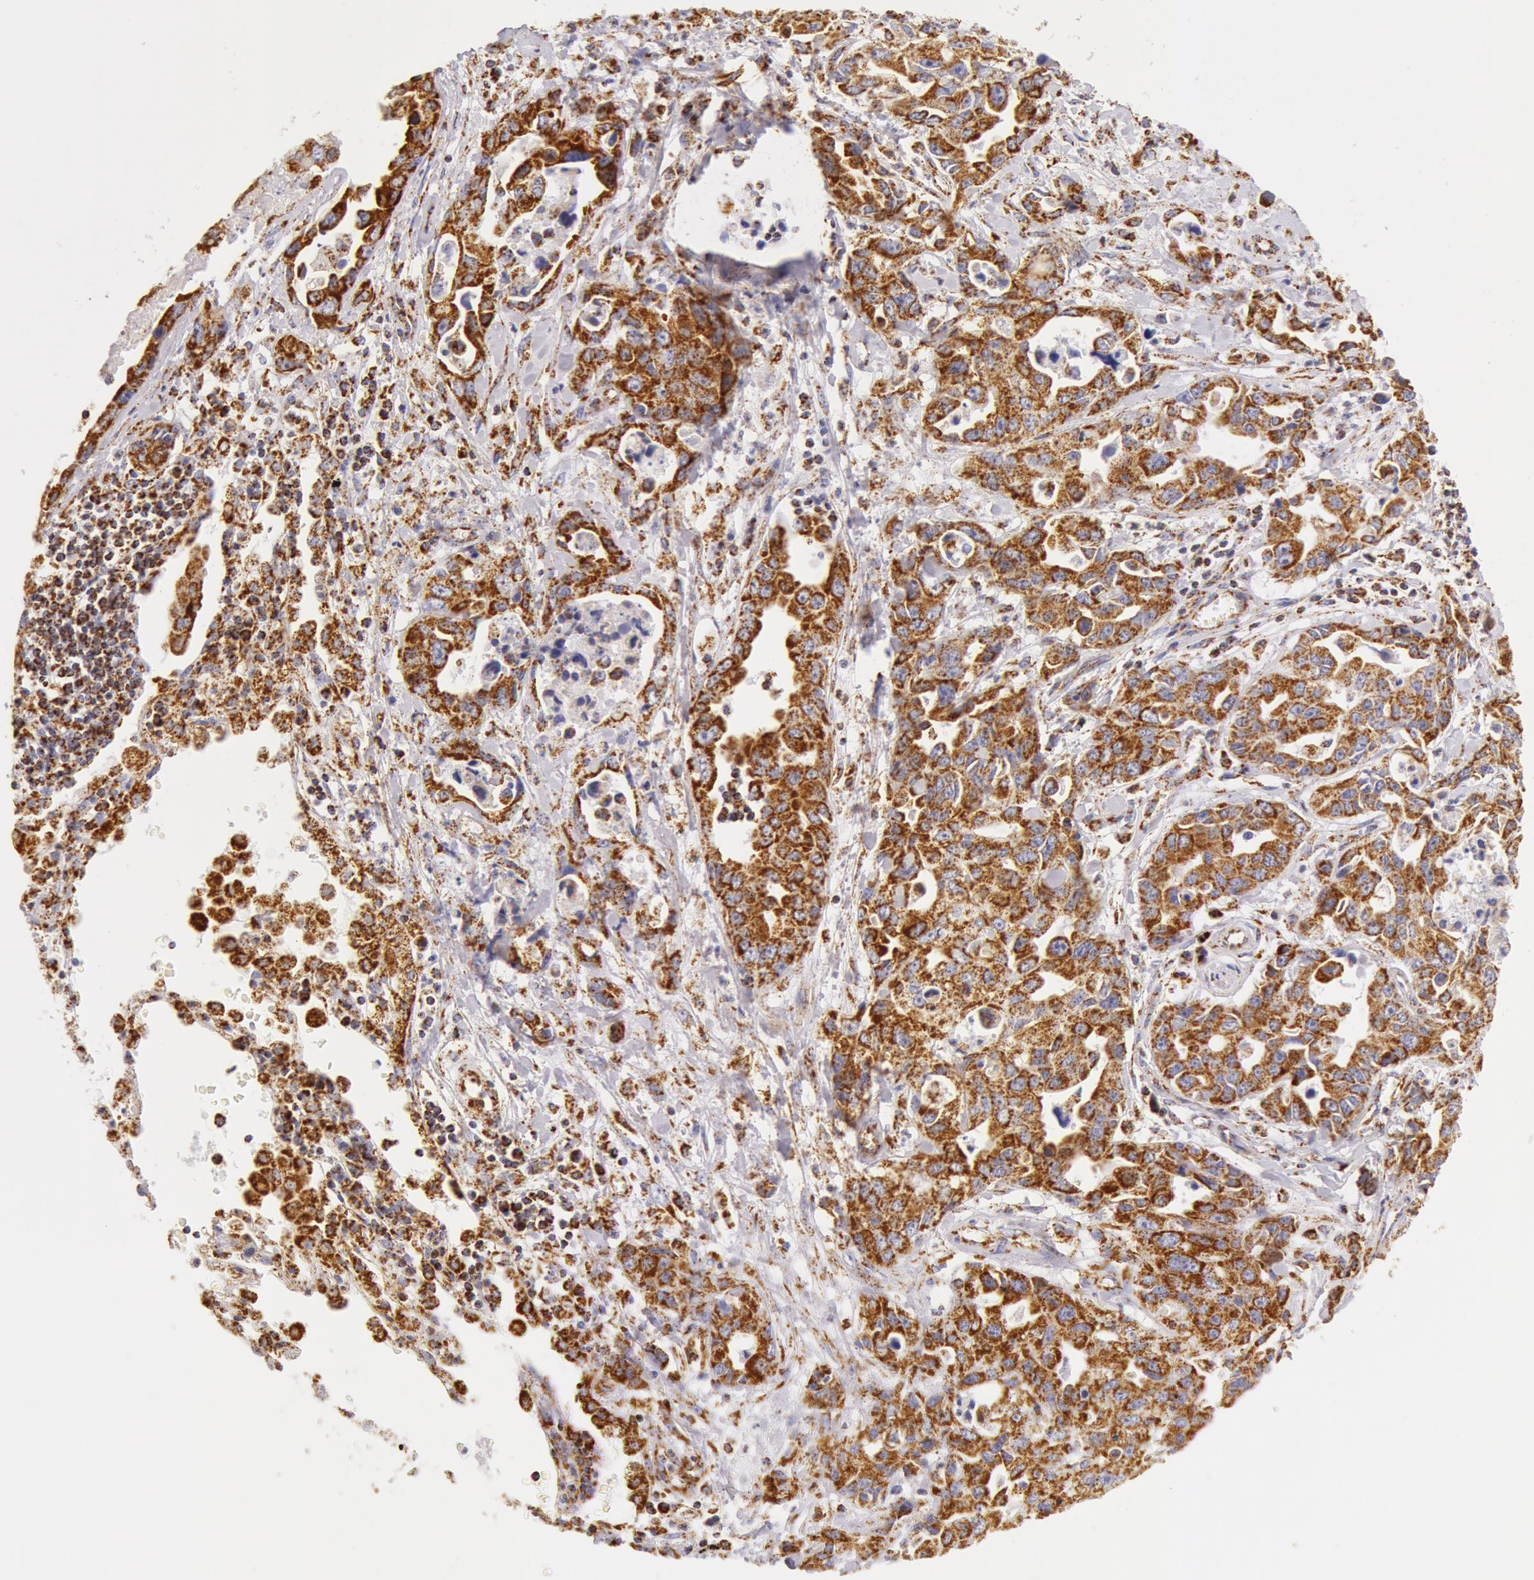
{"staining": {"intensity": "moderate", "quantity": ">75%", "location": "cytoplasmic/membranous"}, "tissue": "lung cancer", "cell_type": "Tumor cells", "image_type": "cancer", "snomed": [{"axis": "morphology", "description": "Adenocarcinoma, NOS"}, {"axis": "topography", "description": "Lung"}], "caption": "DAB immunohistochemical staining of lung cancer (adenocarcinoma) displays moderate cytoplasmic/membranous protein positivity in approximately >75% of tumor cells.", "gene": "ATP5F1B", "patient": {"sex": "male", "age": 64}}